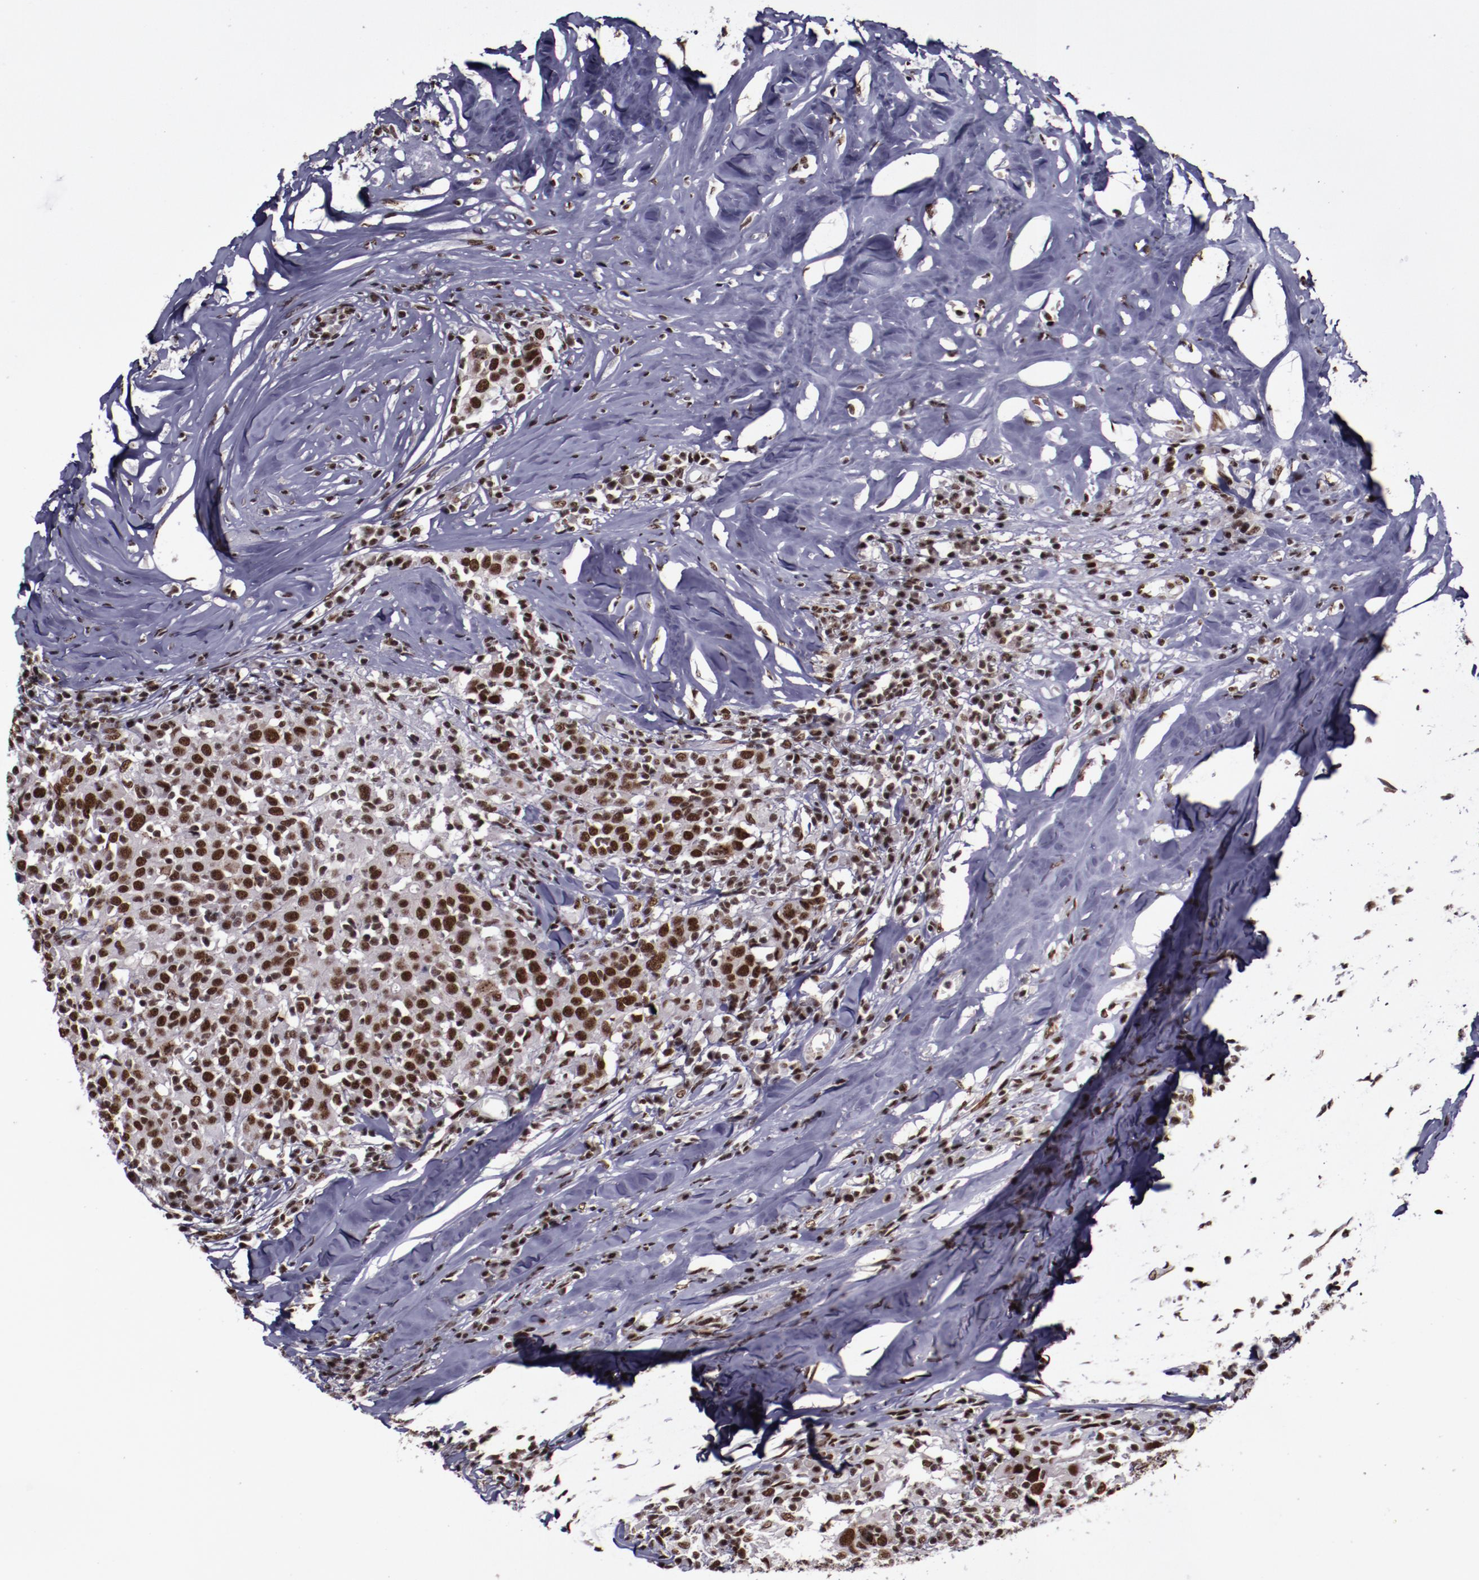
{"staining": {"intensity": "strong", "quantity": ">75%", "location": "nuclear"}, "tissue": "head and neck cancer", "cell_type": "Tumor cells", "image_type": "cancer", "snomed": [{"axis": "morphology", "description": "Adenocarcinoma, NOS"}, {"axis": "topography", "description": "Salivary gland"}, {"axis": "topography", "description": "Head-Neck"}], "caption": "Protein expression analysis of human adenocarcinoma (head and neck) reveals strong nuclear staining in about >75% of tumor cells.", "gene": "ERH", "patient": {"sex": "female", "age": 65}}